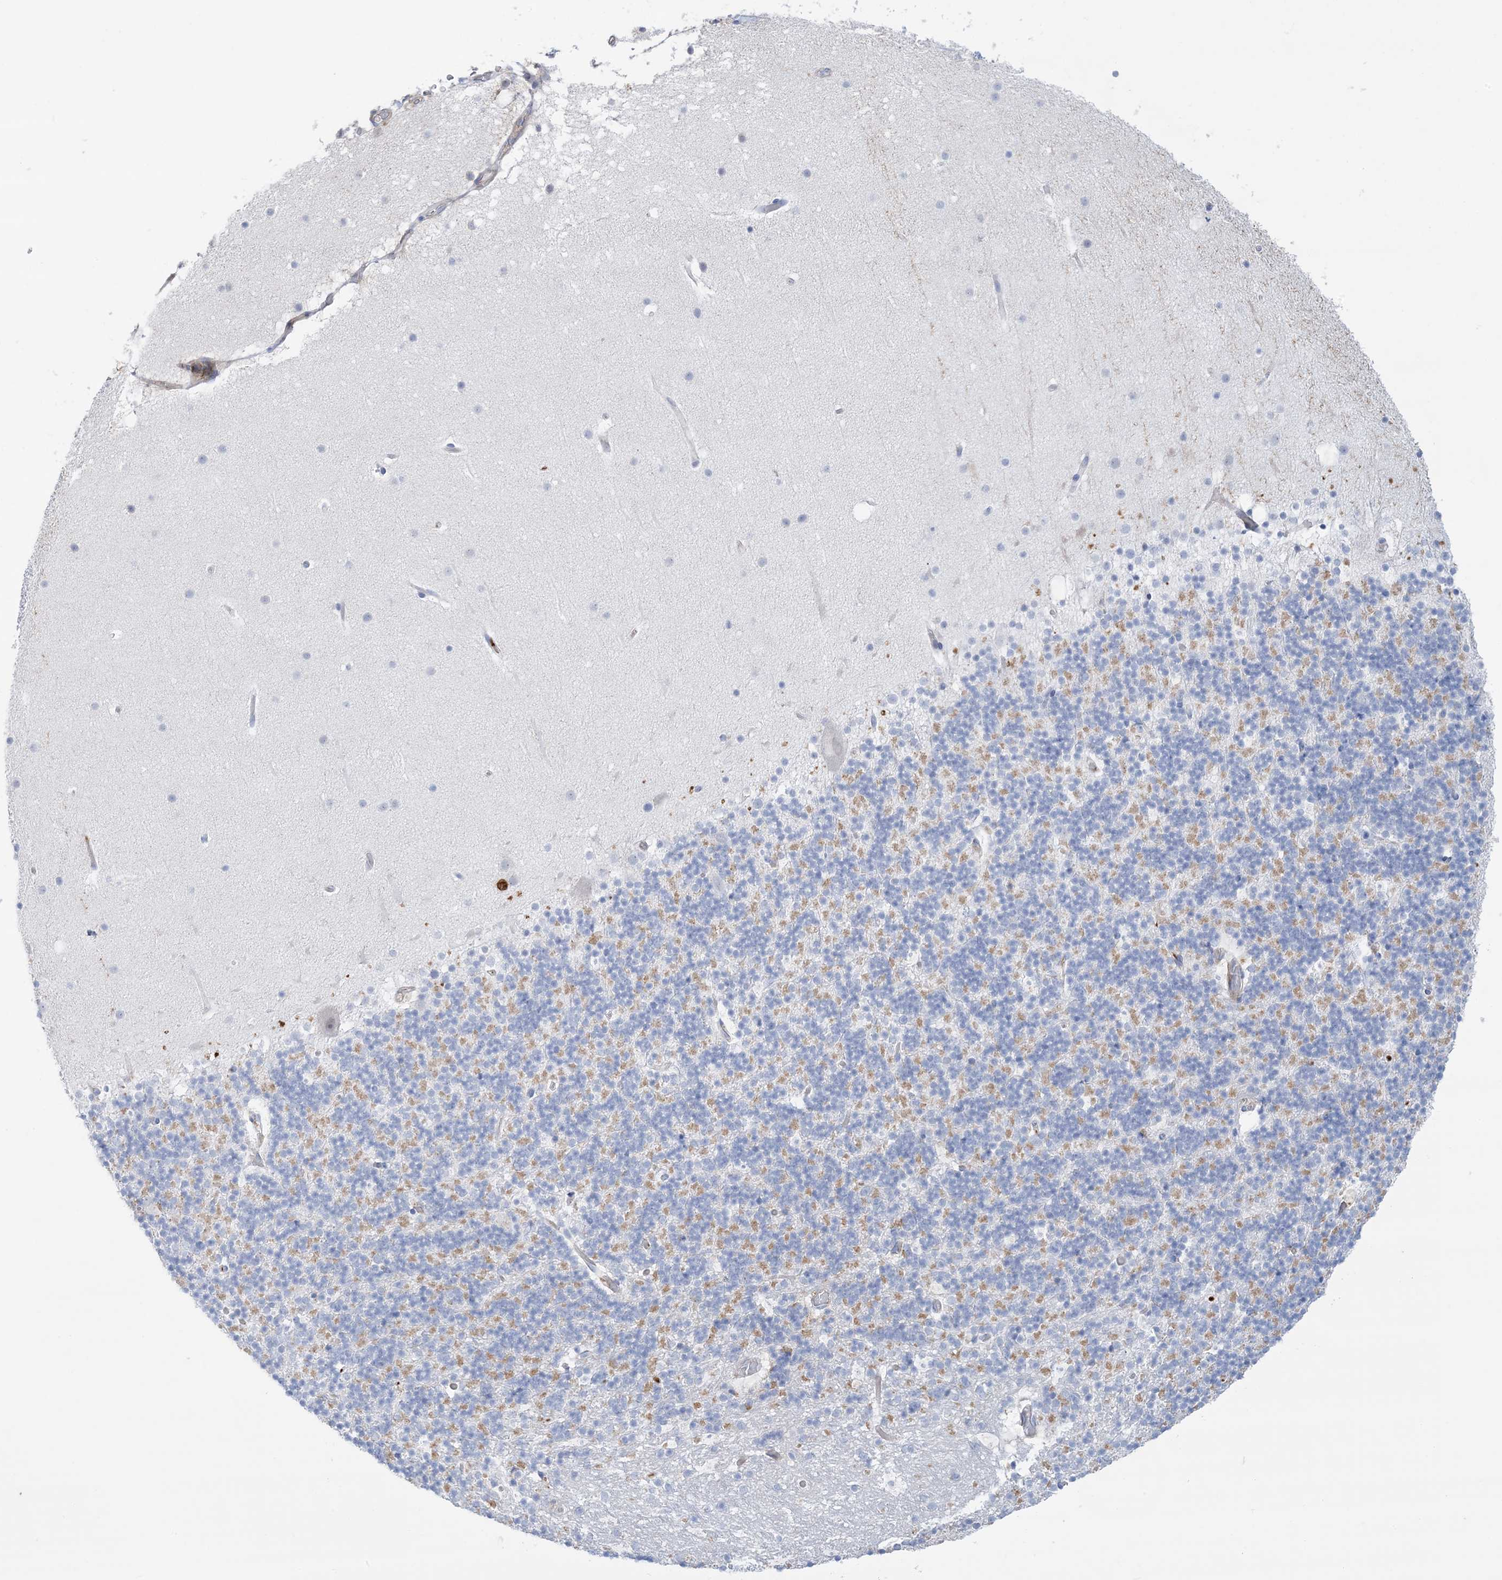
{"staining": {"intensity": "negative", "quantity": "none", "location": "none"}, "tissue": "cerebellum", "cell_type": "Cells in granular layer", "image_type": "normal", "snomed": [{"axis": "morphology", "description": "Normal tissue, NOS"}, {"axis": "topography", "description": "Cerebellum"}], "caption": "This is a image of IHC staining of normal cerebellum, which shows no expression in cells in granular layer. (Brightfield microscopy of DAB (3,3'-diaminobenzidine) IHC at high magnification).", "gene": "ATP11C", "patient": {"sex": "male", "age": 57}}